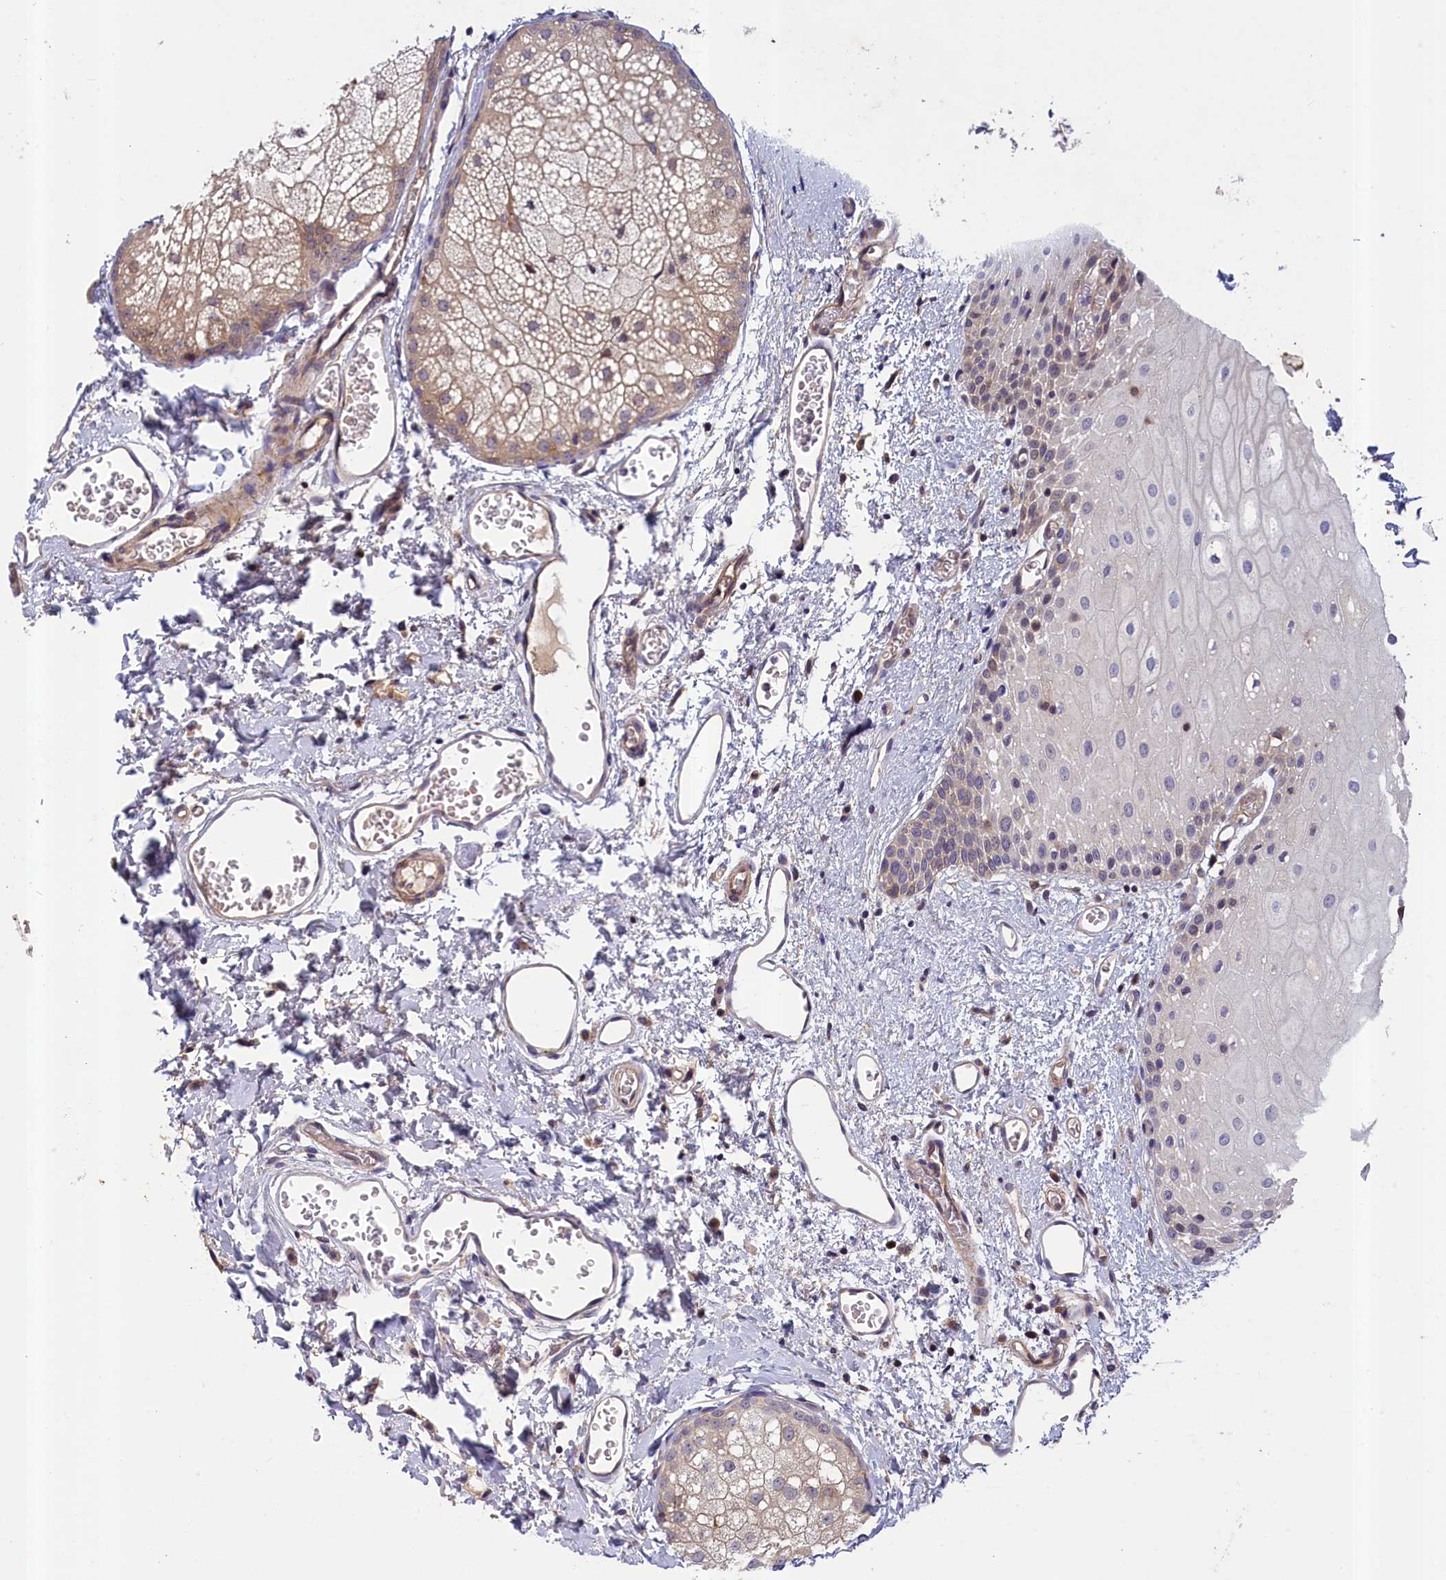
{"staining": {"intensity": "moderate", "quantity": "25%-75%", "location": "cytoplasmic/membranous"}, "tissue": "oral mucosa", "cell_type": "Squamous epithelial cells", "image_type": "normal", "snomed": [{"axis": "morphology", "description": "Normal tissue, NOS"}, {"axis": "morphology", "description": "Squamous cell carcinoma, NOS"}, {"axis": "topography", "description": "Oral tissue"}, {"axis": "topography", "description": "Head-Neck"}], "caption": "DAB (3,3'-diaminobenzidine) immunohistochemical staining of benign oral mucosa displays moderate cytoplasmic/membranous protein expression in approximately 25%-75% of squamous epithelial cells.", "gene": "NUBP1", "patient": {"sex": "female", "age": 70}}